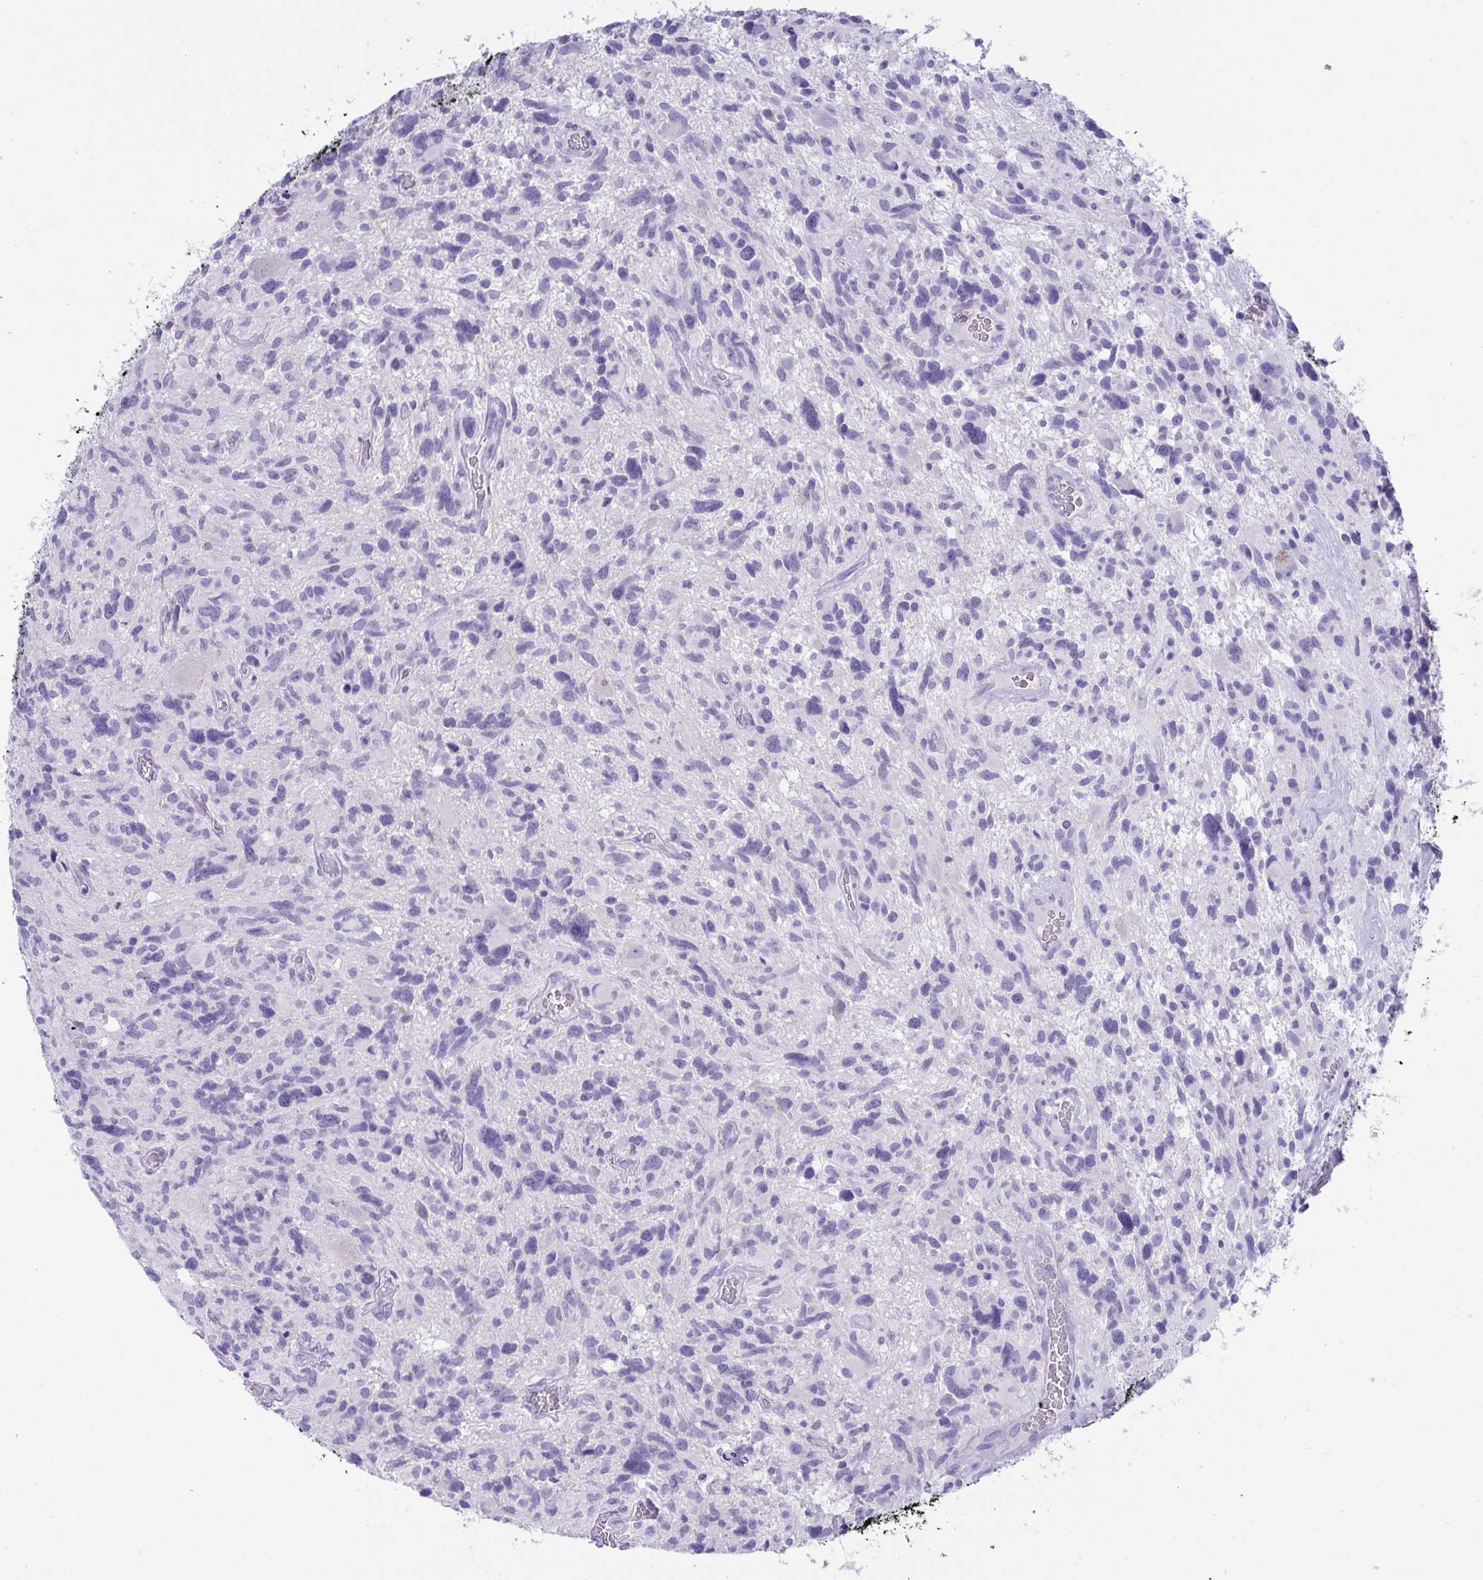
{"staining": {"intensity": "negative", "quantity": "none", "location": "none"}, "tissue": "glioma", "cell_type": "Tumor cells", "image_type": "cancer", "snomed": [{"axis": "morphology", "description": "Glioma, malignant, High grade"}, {"axis": "topography", "description": "Brain"}], "caption": "Immunohistochemistry (IHC) photomicrograph of neoplastic tissue: glioma stained with DAB (3,3'-diaminobenzidine) demonstrates no significant protein positivity in tumor cells. The staining is performed using DAB (3,3'-diaminobenzidine) brown chromogen with nuclei counter-stained in using hematoxylin.", "gene": "GLB1L2", "patient": {"sex": "male", "age": 49}}